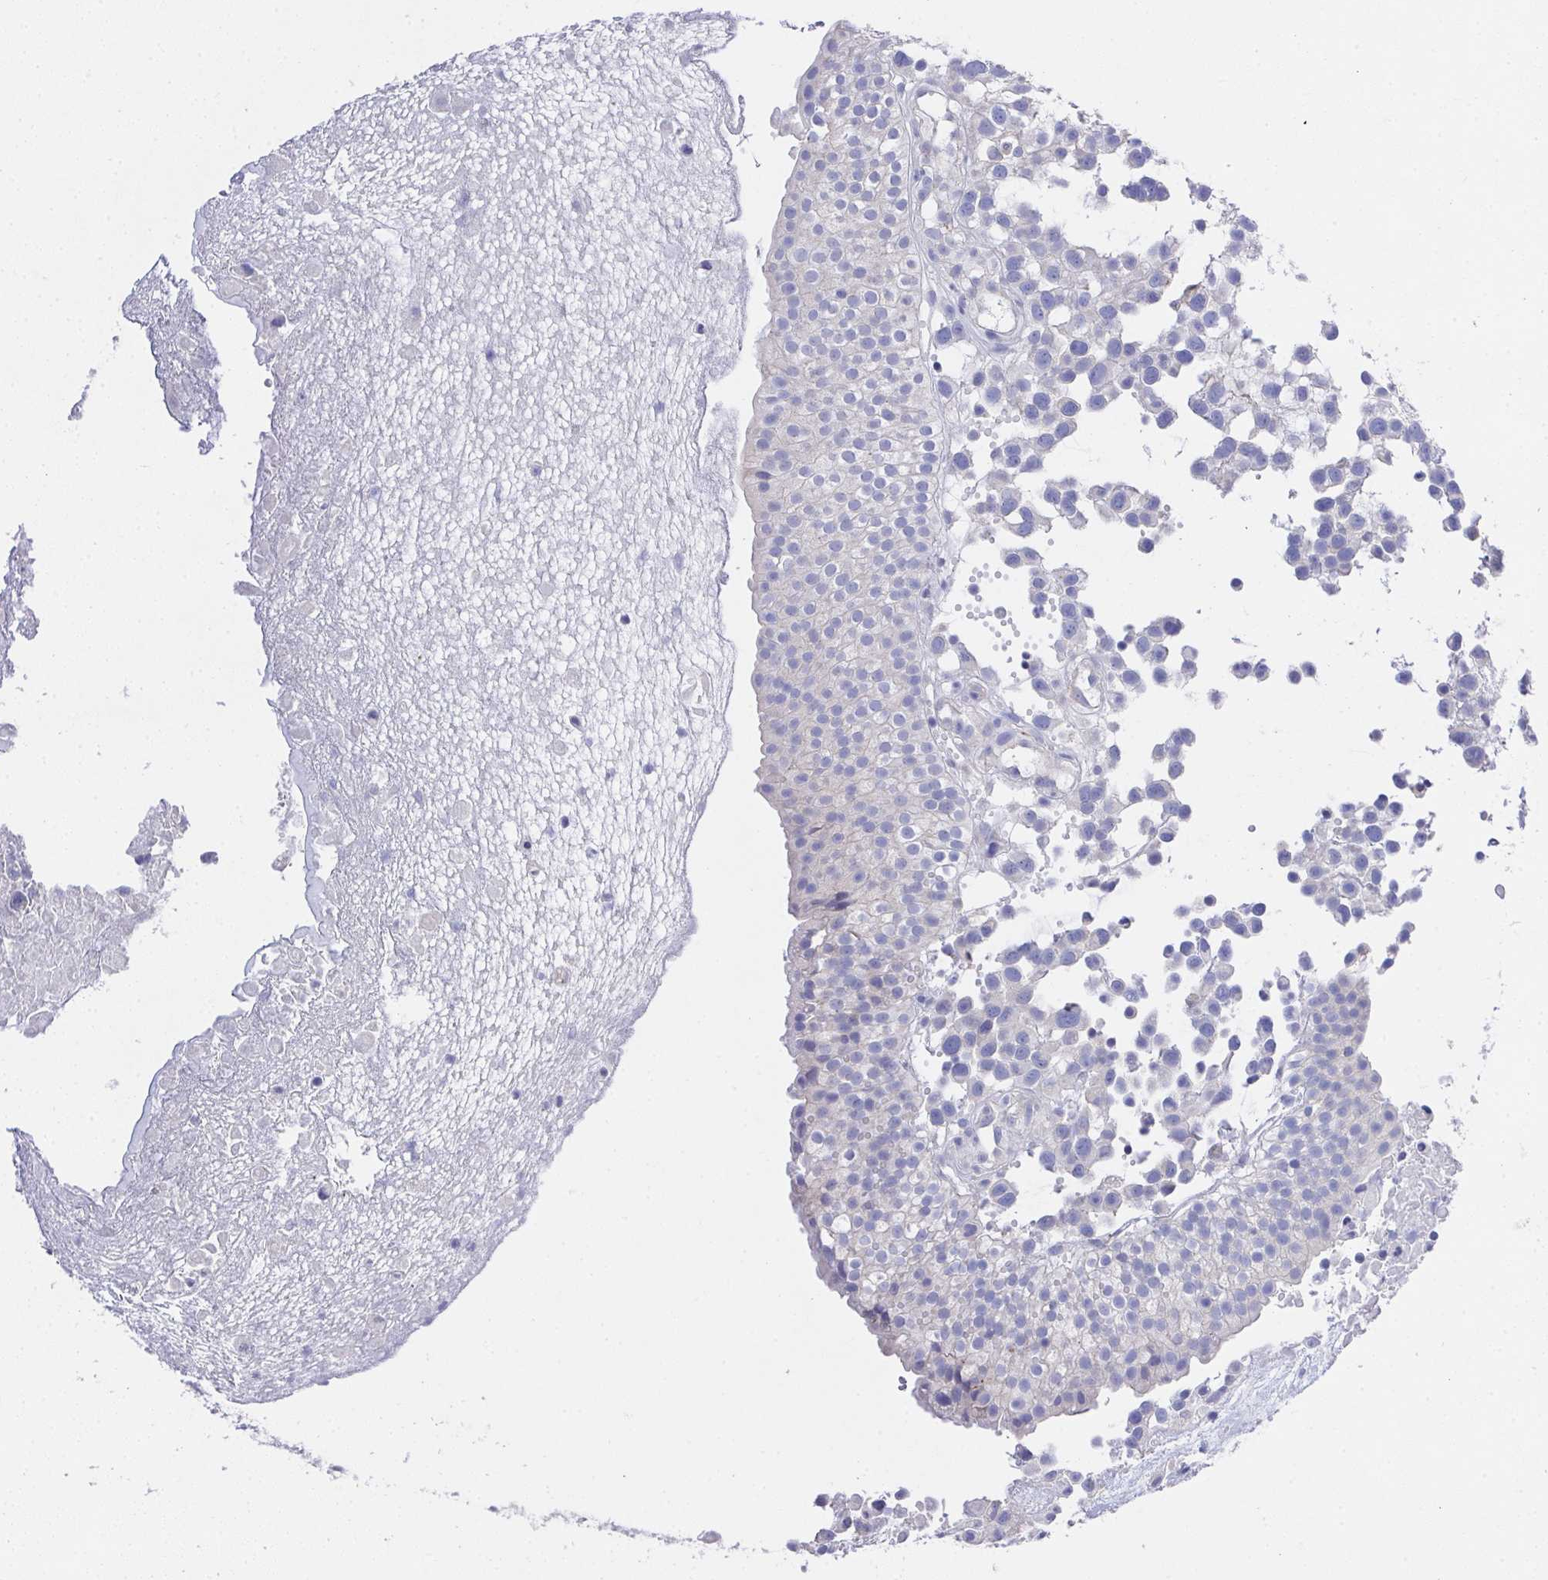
{"staining": {"intensity": "negative", "quantity": "none", "location": "none"}, "tissue": "urothelial cancer", "cell_type": "Tumor cells", "image_type": "cancer", "snomed": [{"axis": "morphology", "description": "Urothelial carcinoma, High grade"}, {"axis": "topography", "description": "Urinary bladder"}], "caption": "Histopathology image shows no protein staining in tumor cells of urothelial carcinoma (high-grade) tissue.", "gene": "PRG3", "patient": {"sex": "male", "age": 56}}